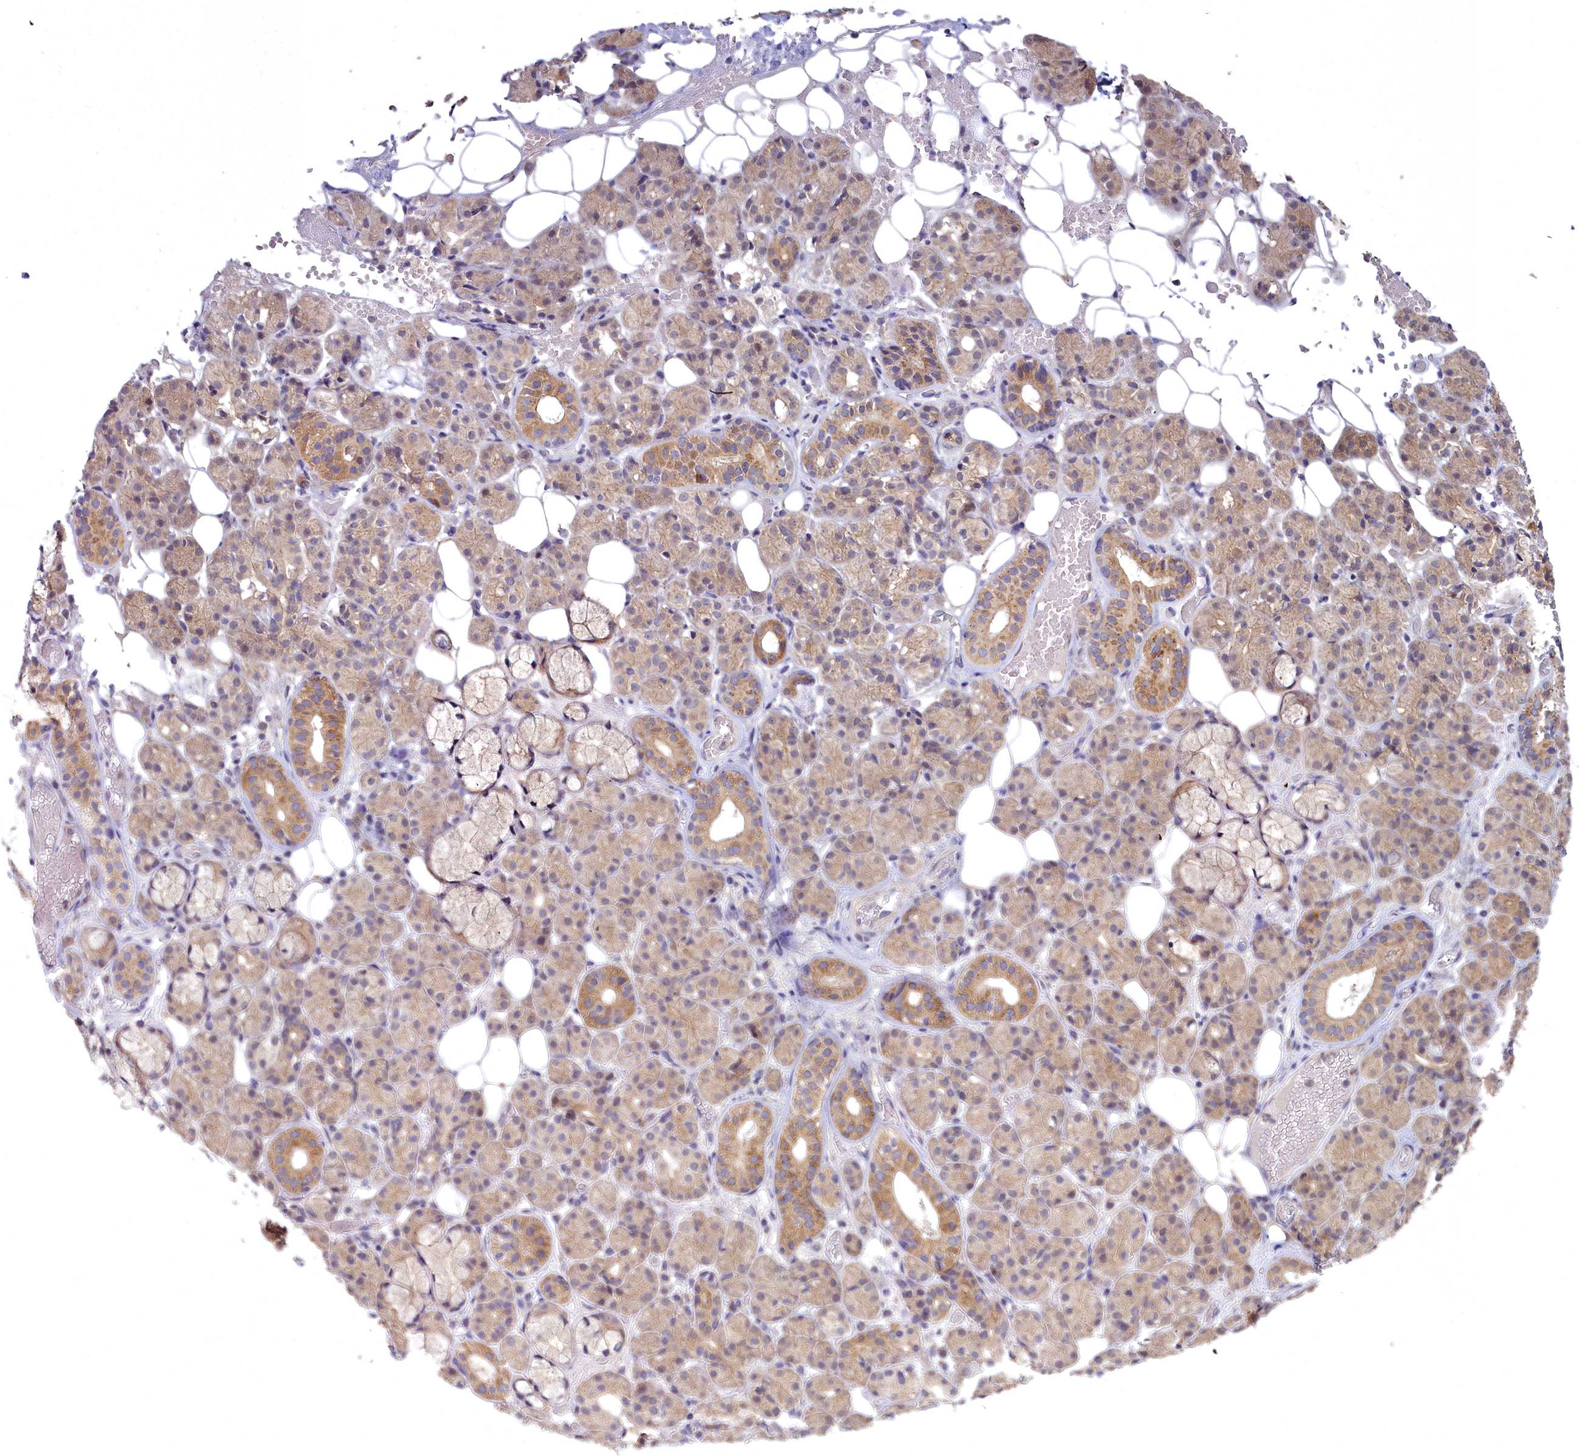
{"staining": {"intensity": "moderate", "quantity": "25%-75%", "location": "cytoplasmic/membranous"}, "tissue": "salivary gland", "cell_type": "Glandular cells", "image_type": "normal", "snomed": [{"axis": "morphology", "description": "Normal tissue, NOS"}, {"axis": "topography", "description": "Salivary gland"}], "caption": "Immunohistochemistry (IHC) of normal salivary gland demonstrates medium levels of moderate cytoplasmic/membranous expression in about 25%-75% of glandular cells.", "gene": "MICU2", "patient": {"sex": "male", "age": 63}}